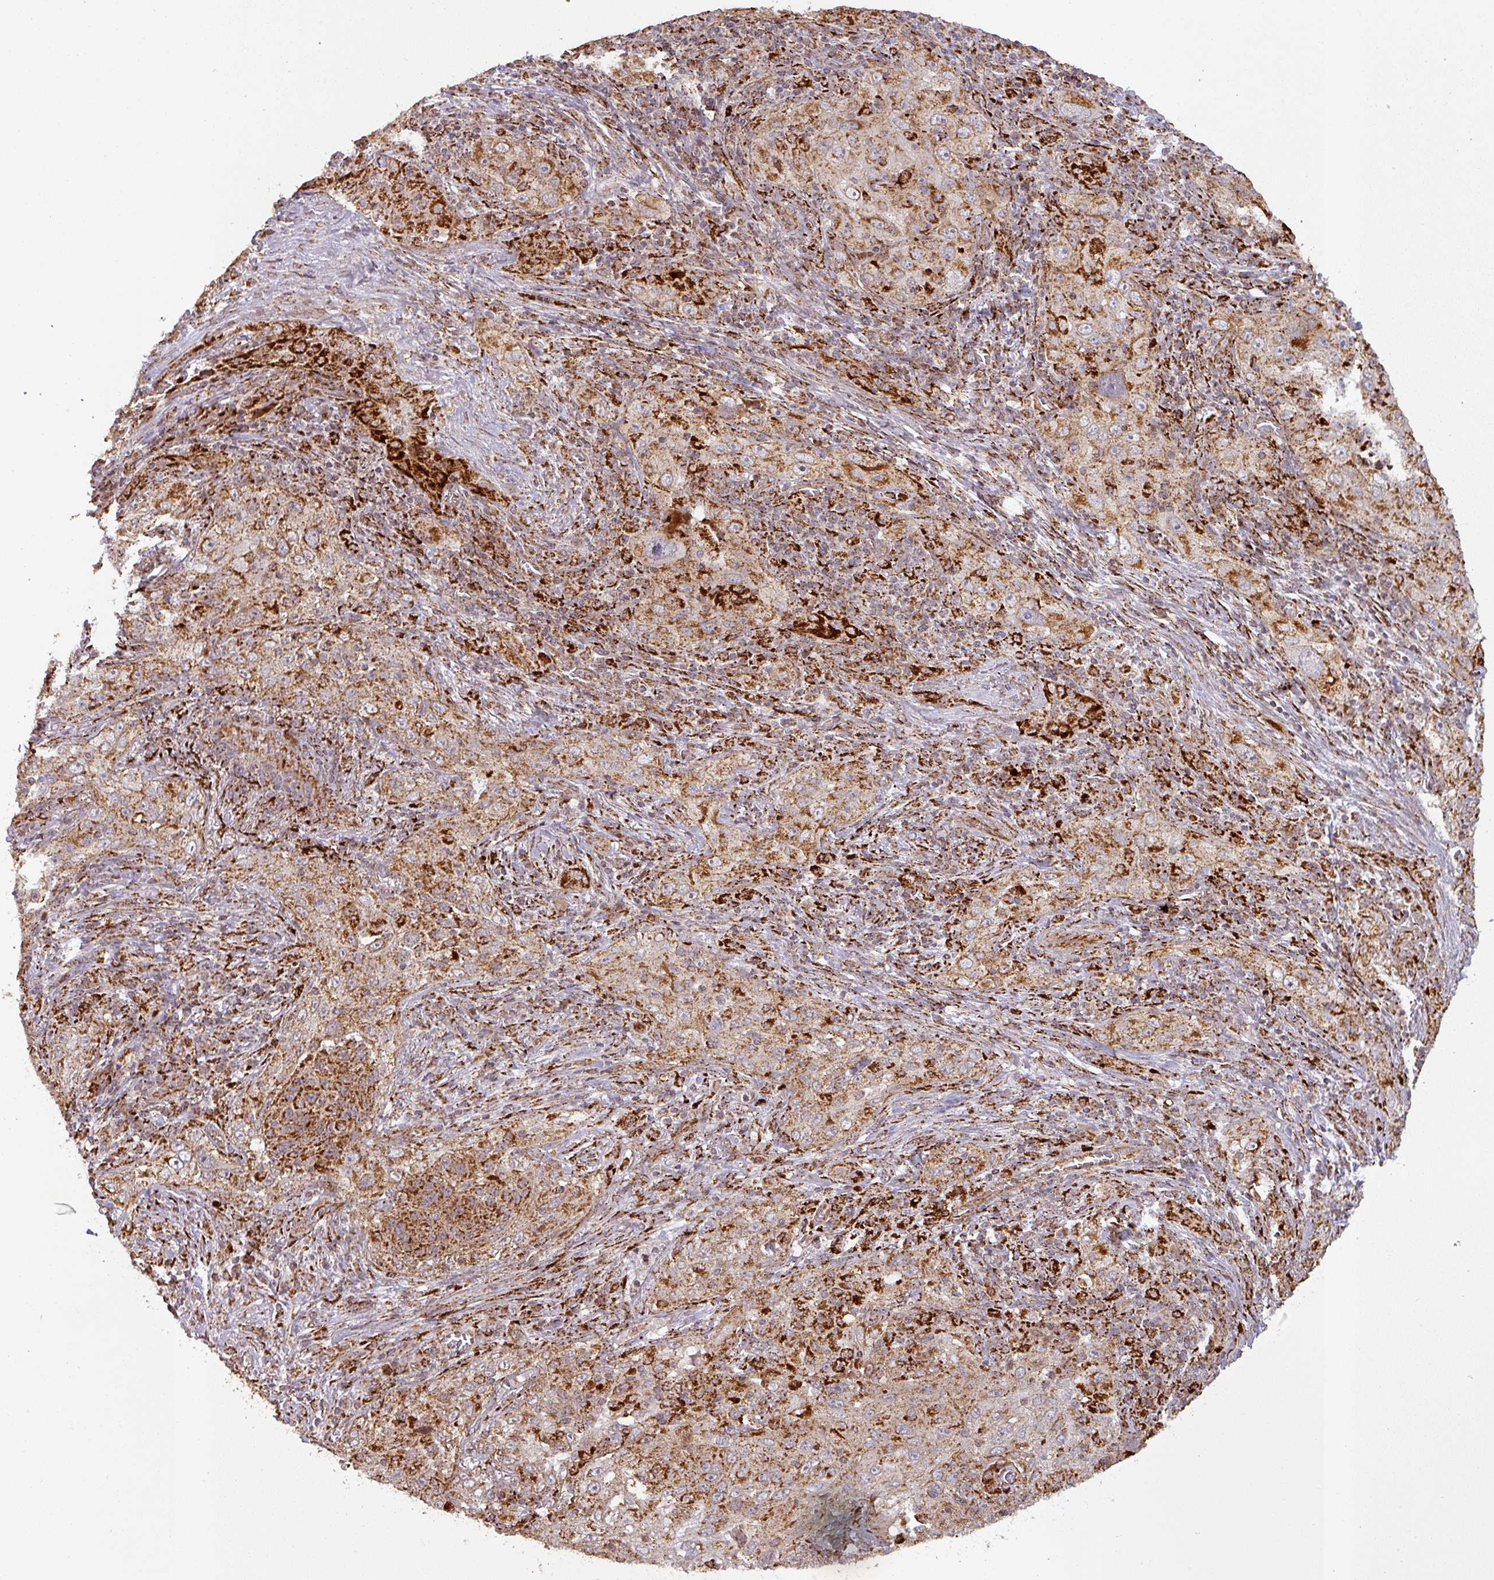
{"staining": {"intensity": "strong", "quantity": ">75%", "location": "cytoplasmic/membranous"}, "tissue": "lung cancer", "cell_type": "Tumor cells", "image_type": "cancer", "snomed": [{"axis": "morphology", "description": "Squamous cell carcinoma, NOS"}, {"axis": "topography", "description": "Lung"}], "caption": "Immunohistochemistry image of lung cancer (squamous cell carcinoma) stained for a protein (brown), which reveals high levels of strong cytoplasmic/membranous staining in approximately >75% of tumor cells.", "gene": "GPD2", "patient": {"sex": "female", "age": 69}}